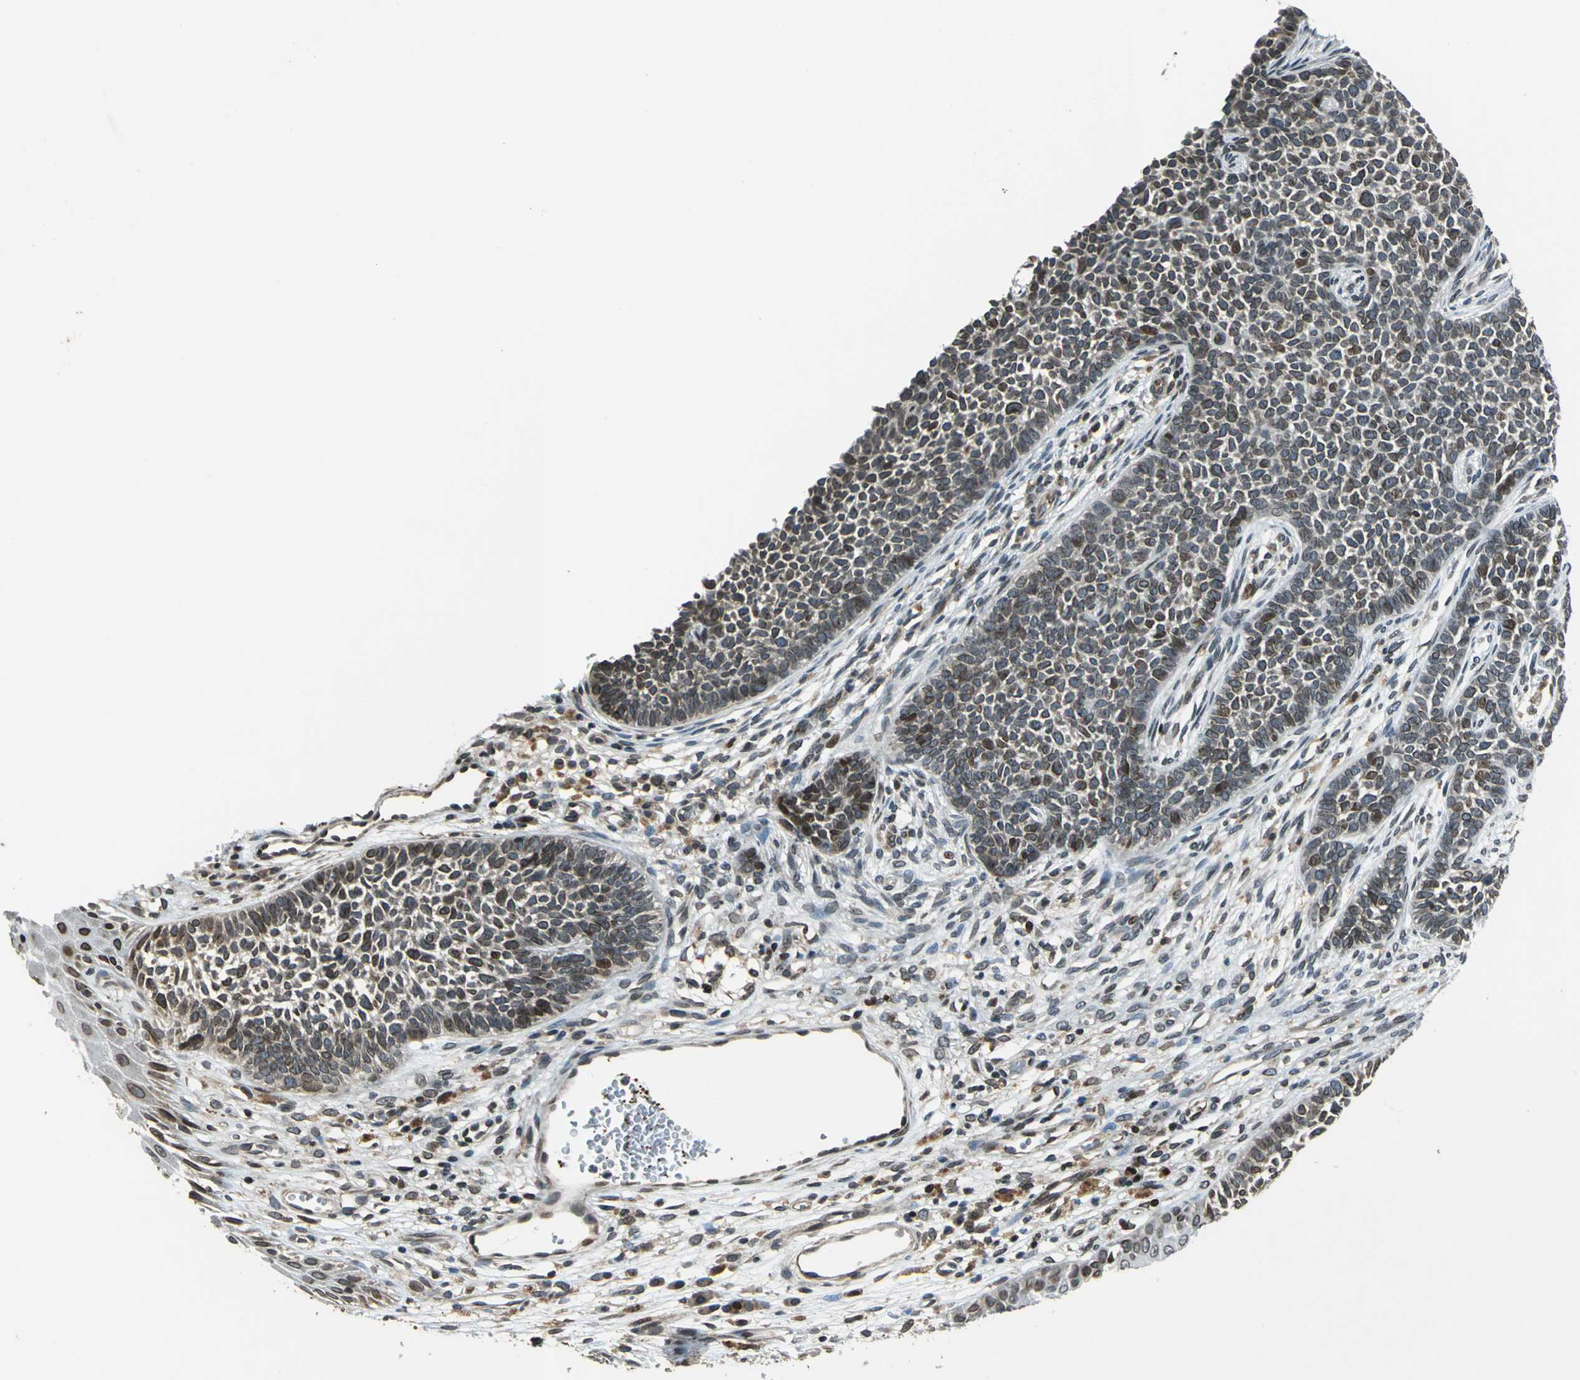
{"staining": {"intensity": "strong", "quantity": "25%-75%", "location": "cytoplasmic/membranous,nuclear"}, "tissue": "skin cancer", "cell_type": "Tumor cells", "image_type": "cancer", "snomed": [{"axis": "morphology", "description": "Basal cell carcinoma"}, {"axis": "topography", "description": "Skin"}], "caption": "Skin basal cell carcinoma was stained to show a protein in brown. There is high levels of strong cytoplasmic/membranous and nuclear positivity in approximately 25%-75% of tumor cells.", "gene": "BRIP1", "patient": {"sex": "female", "age": 84}}